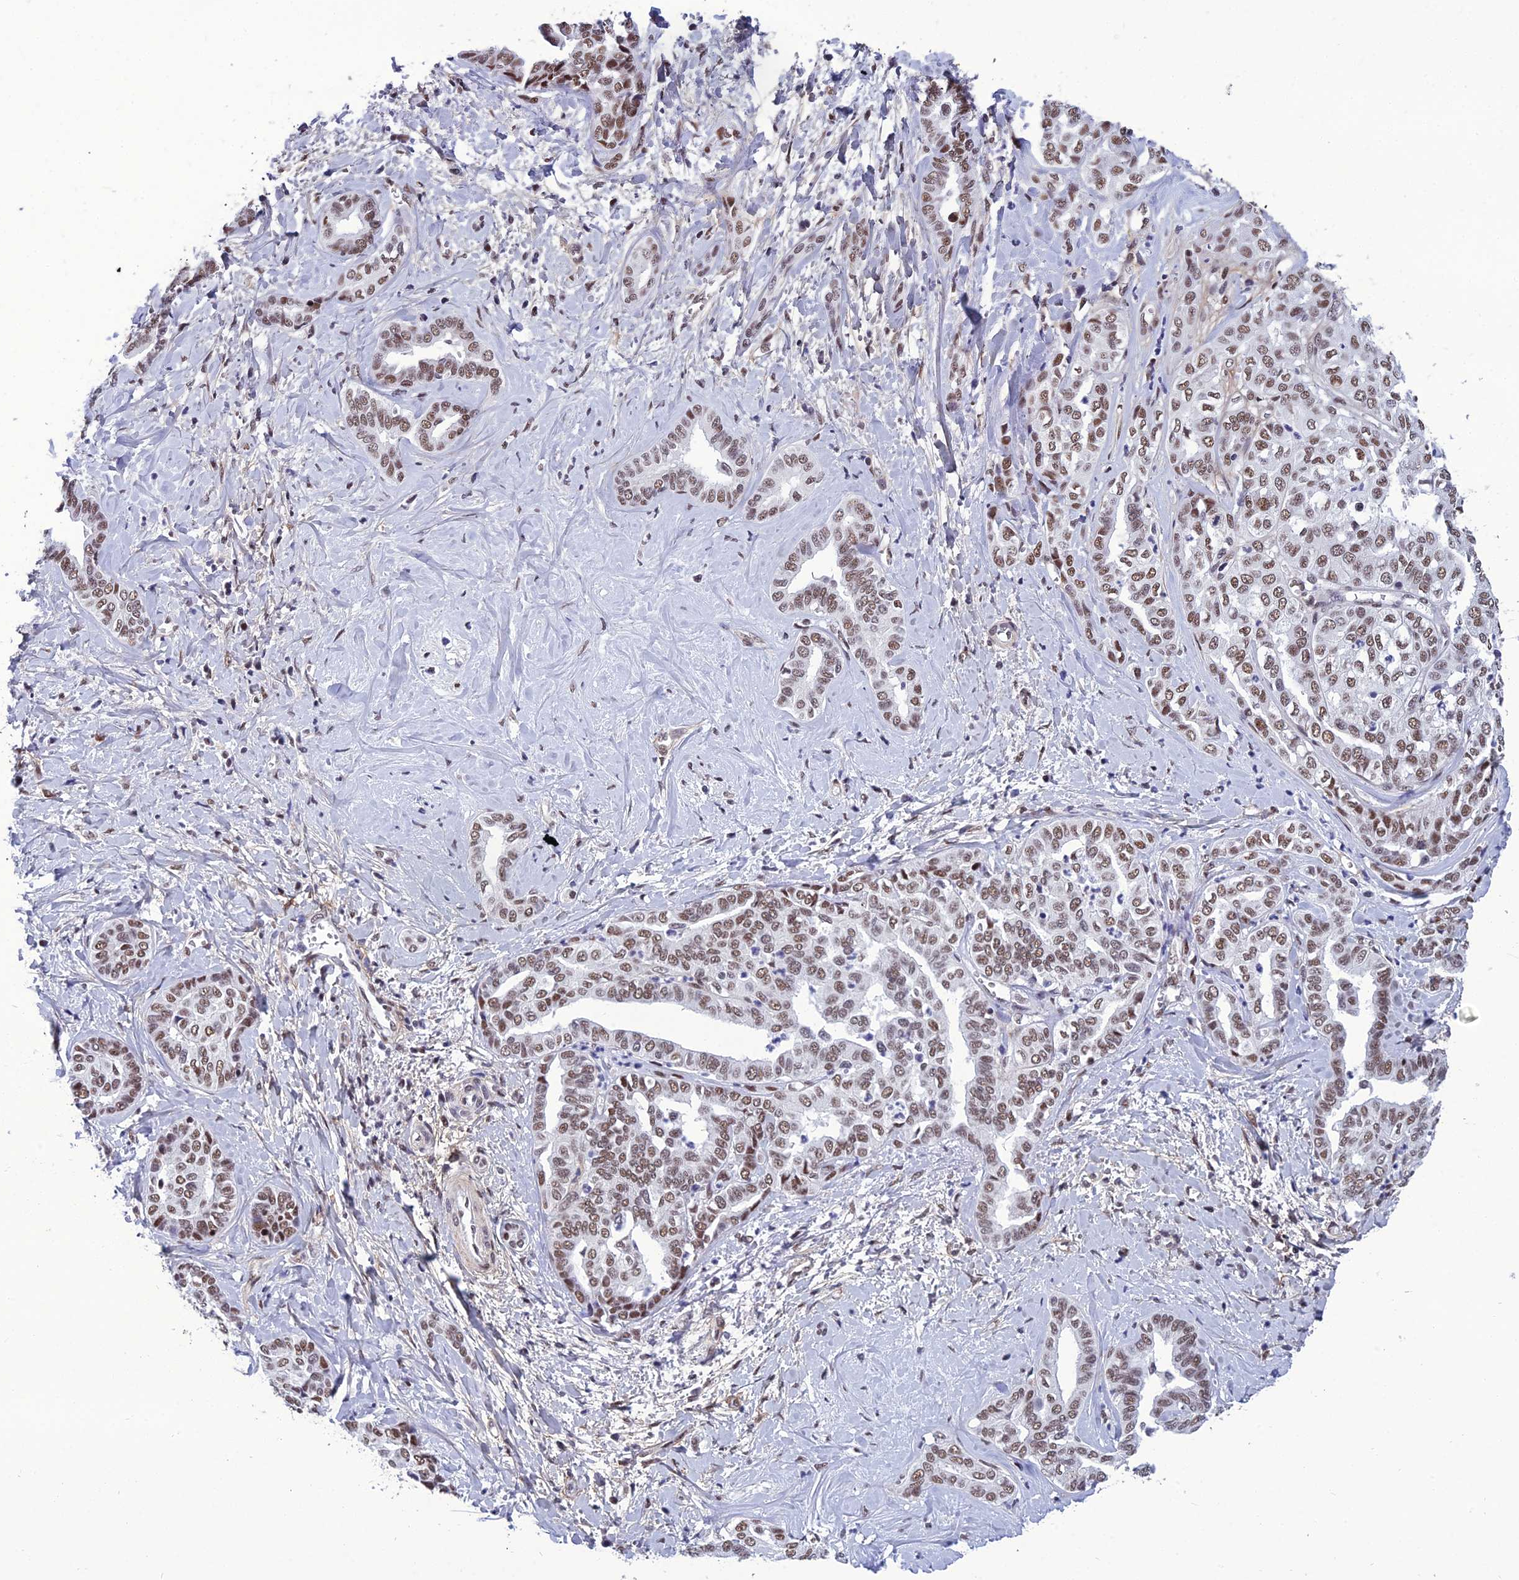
{"staining": {"intensity": "moderate", "quantity": ">75%", "location": "nuclear"}, "tissue": "liver cancer", "cell_type": "Tumor cells", "image_type": "cancer", "snomed": [{"axis": "morphology", "description": "Cholangiocarcinoma"}, {"axis": "topography", "description": "Liver"}], "caption": "Protein analysis of liver cancer (cholangiocarcinoma) tissue displays moderate nuclear staining in approximately >75% of tumor cells.", "gene": "RSRC1", "patient": {"sex": "female", "age": 77}}